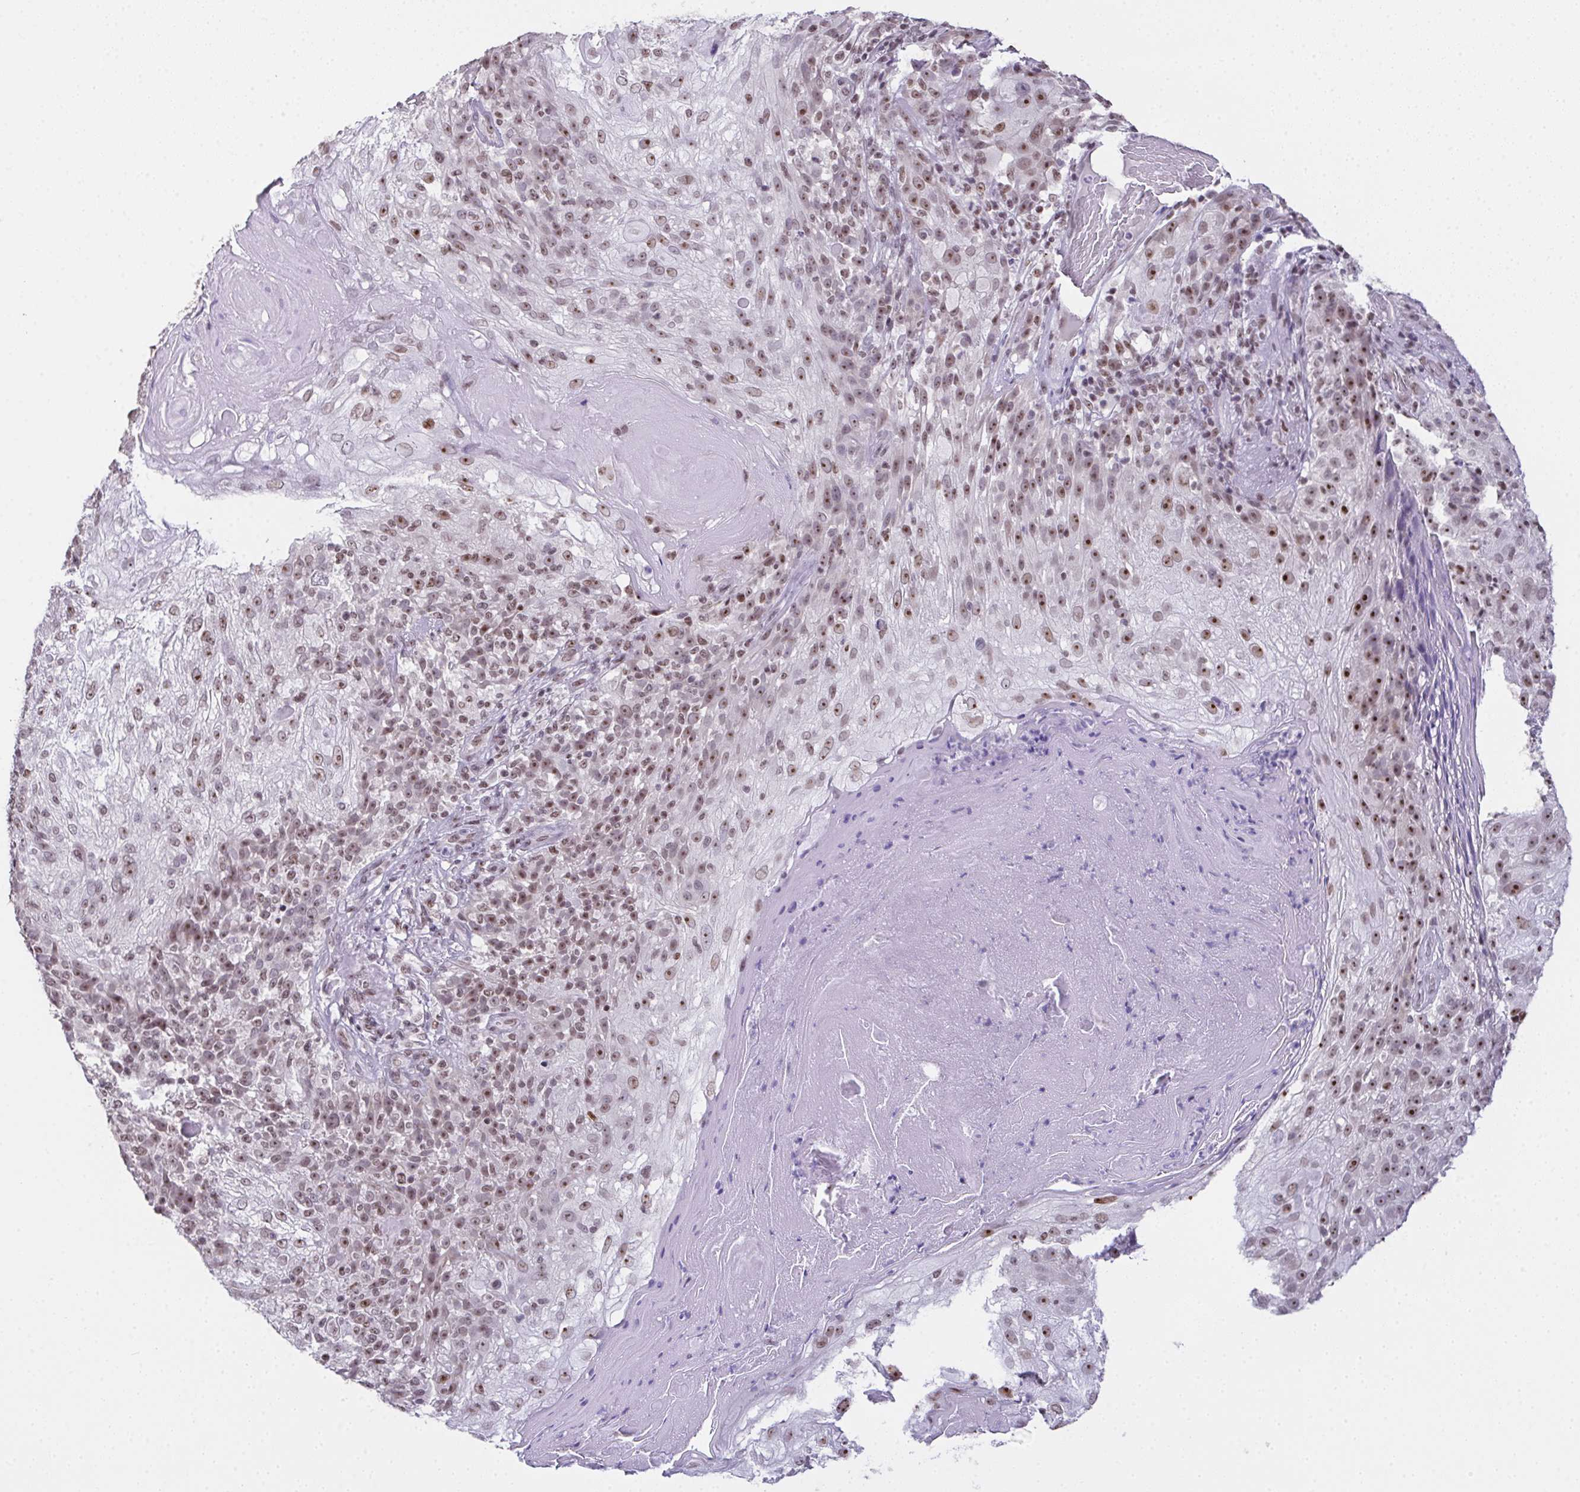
{"staining": {"intensity": "moderate", "quantity": ">75%", "location": "nuclear"}, "tissue": "skin cancer", "cell_type": "Tumor cells", "image_type": "cancer", "snomed": [{"axis": "morphology", "description": "Normal tissue, NOS"}, {"axis": "morphology", "description": "Squamous cell carcinoma, NOS"}, {"axis": "topography", "description": "Skin"}], "caption": "Skin cancer (squamous cell carcinoma) stained with DAB IHC reveals medium levels of moderate nuclear positivity in about >75% of tumor cells.", "gene": "ZNF800", "patient": {"sex": "female", "age": 83}}